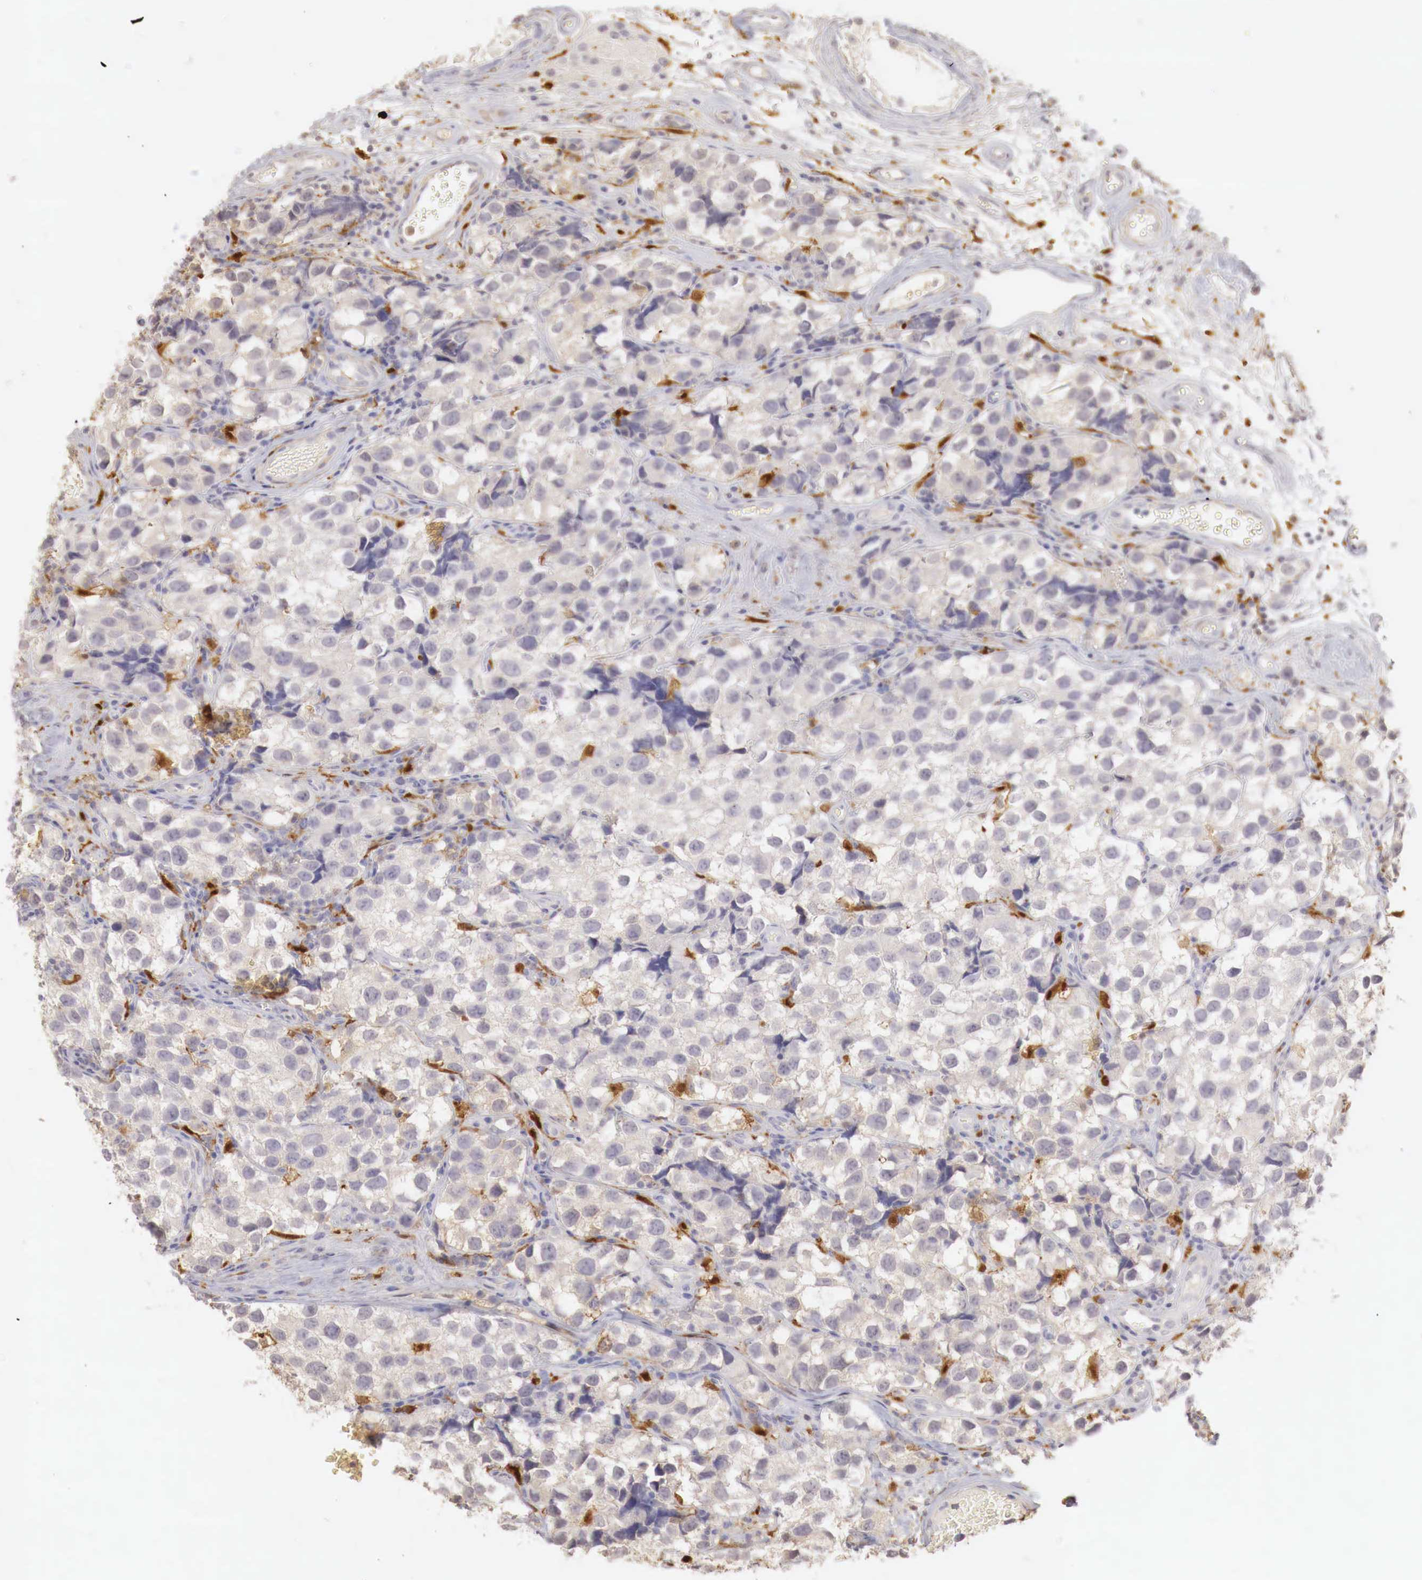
{"staining": {"intensity": "negative", "quantity": "none", "location": "none"}, "tissue": "testis cancer", "cell_type": "Tumor cells", "image_type": "cancer", "snomed": [{"axis": "morphology", "description": "Seminoma, NOS"}, {"axis": "topography", "description": "Testis"}], "caption": "High magnification brightfield microscopy of testis cancer (seminoma) stained with DAB (3,3'-diaminobenzidine) (brown) and counterstained with hematoxylin (blue): tumor cells show no significant staining.", "gene": "RENBP", "patient": {"sex": "male", "age": 39}}